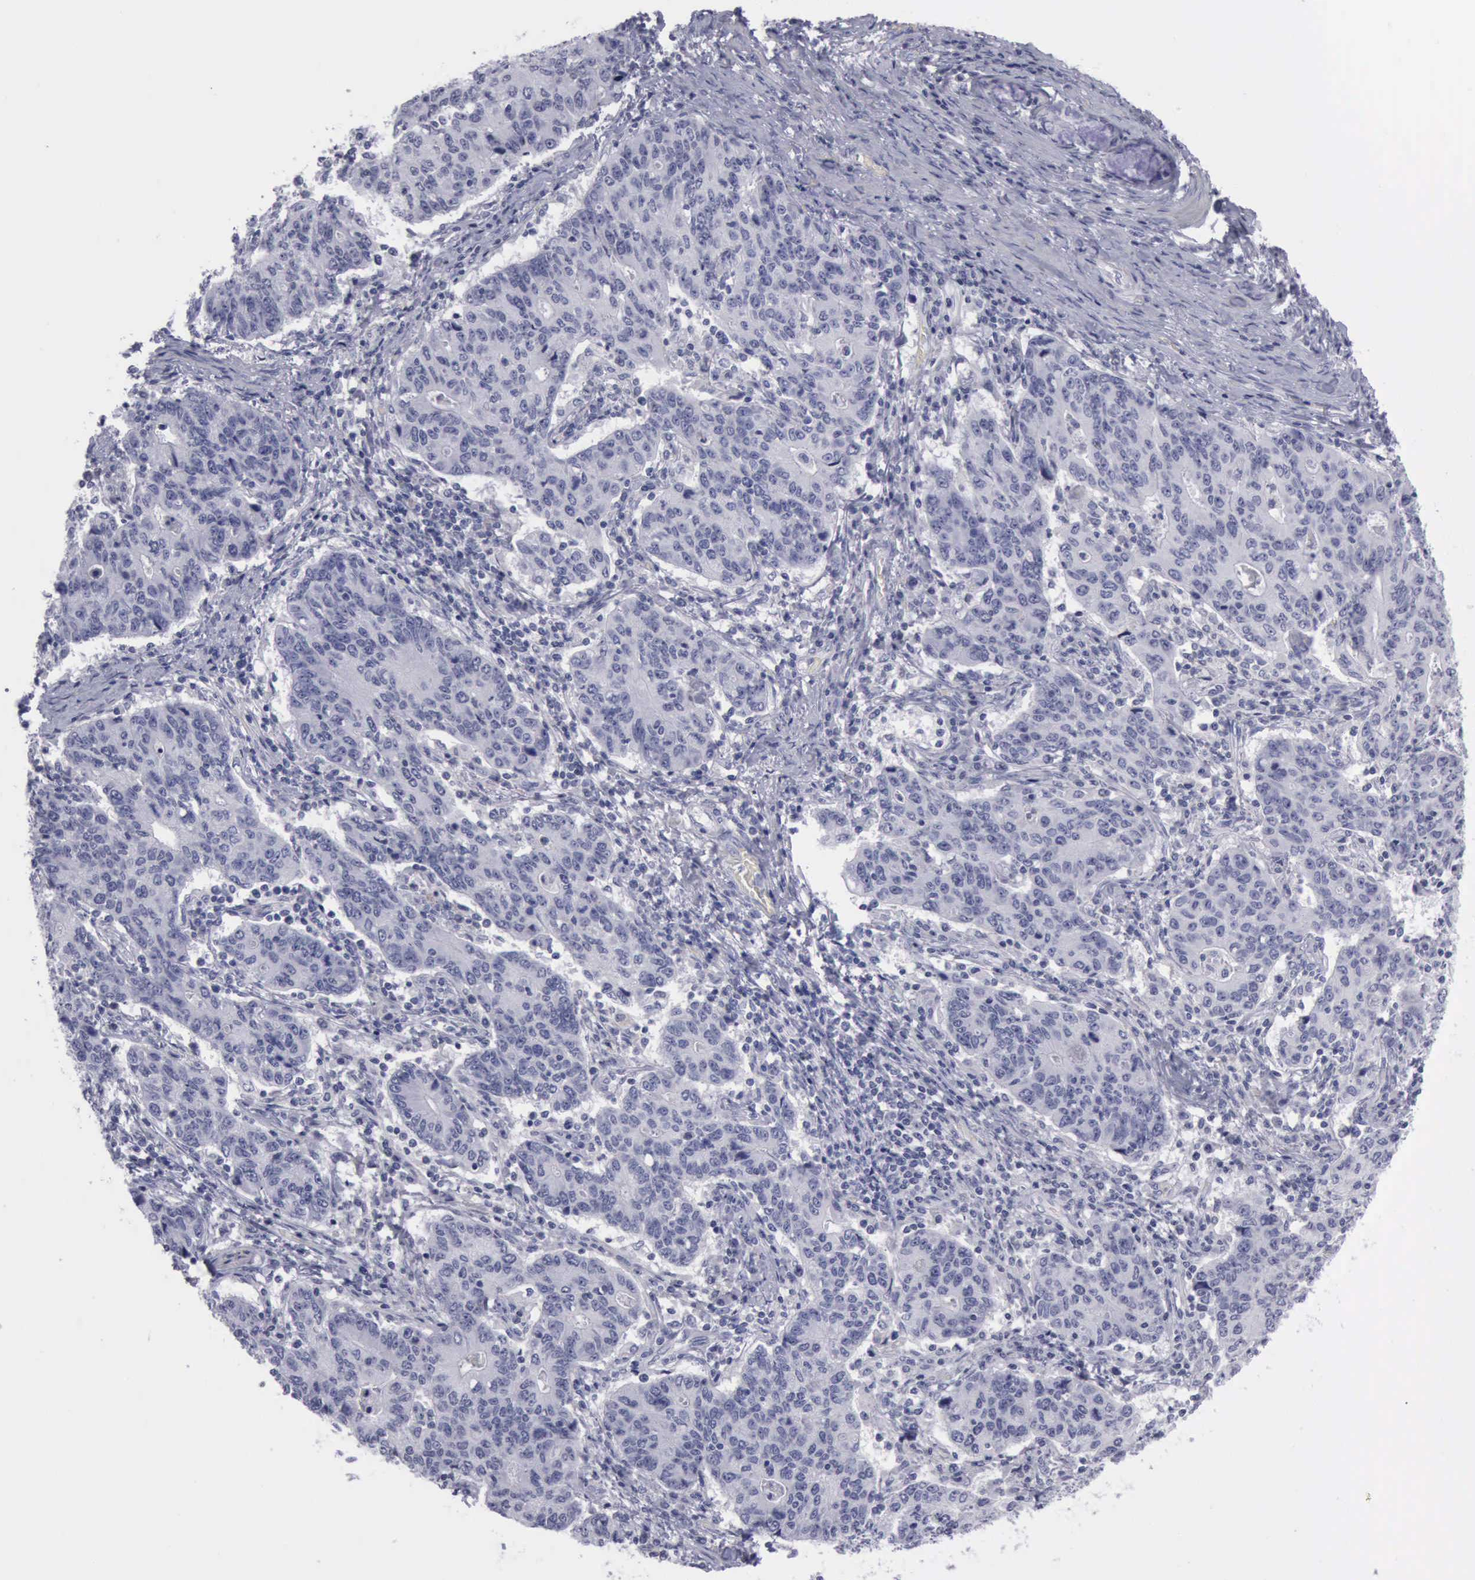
{"staining": {"intensity": "negative", "quantity": "none", "location": "none"}, "tissue": "stomach cancer", "cell_type": "Tumor cells", "image_type": "cancer", "snomed": [{"axis": "morphology", "description": "Adenocarcinoma, NOS"}, {"axis": "topography", "description": "Esophagus"}, {"axis": "topography", "description": "Stomach"}], "caption": "Protein analysis of adenocarcinoma (stomach) displays no significant positivity in tumor cells. Nuclei are stained in blue.", "gene": "CDH2", "patient": {"sex": "male", "age": 74}}